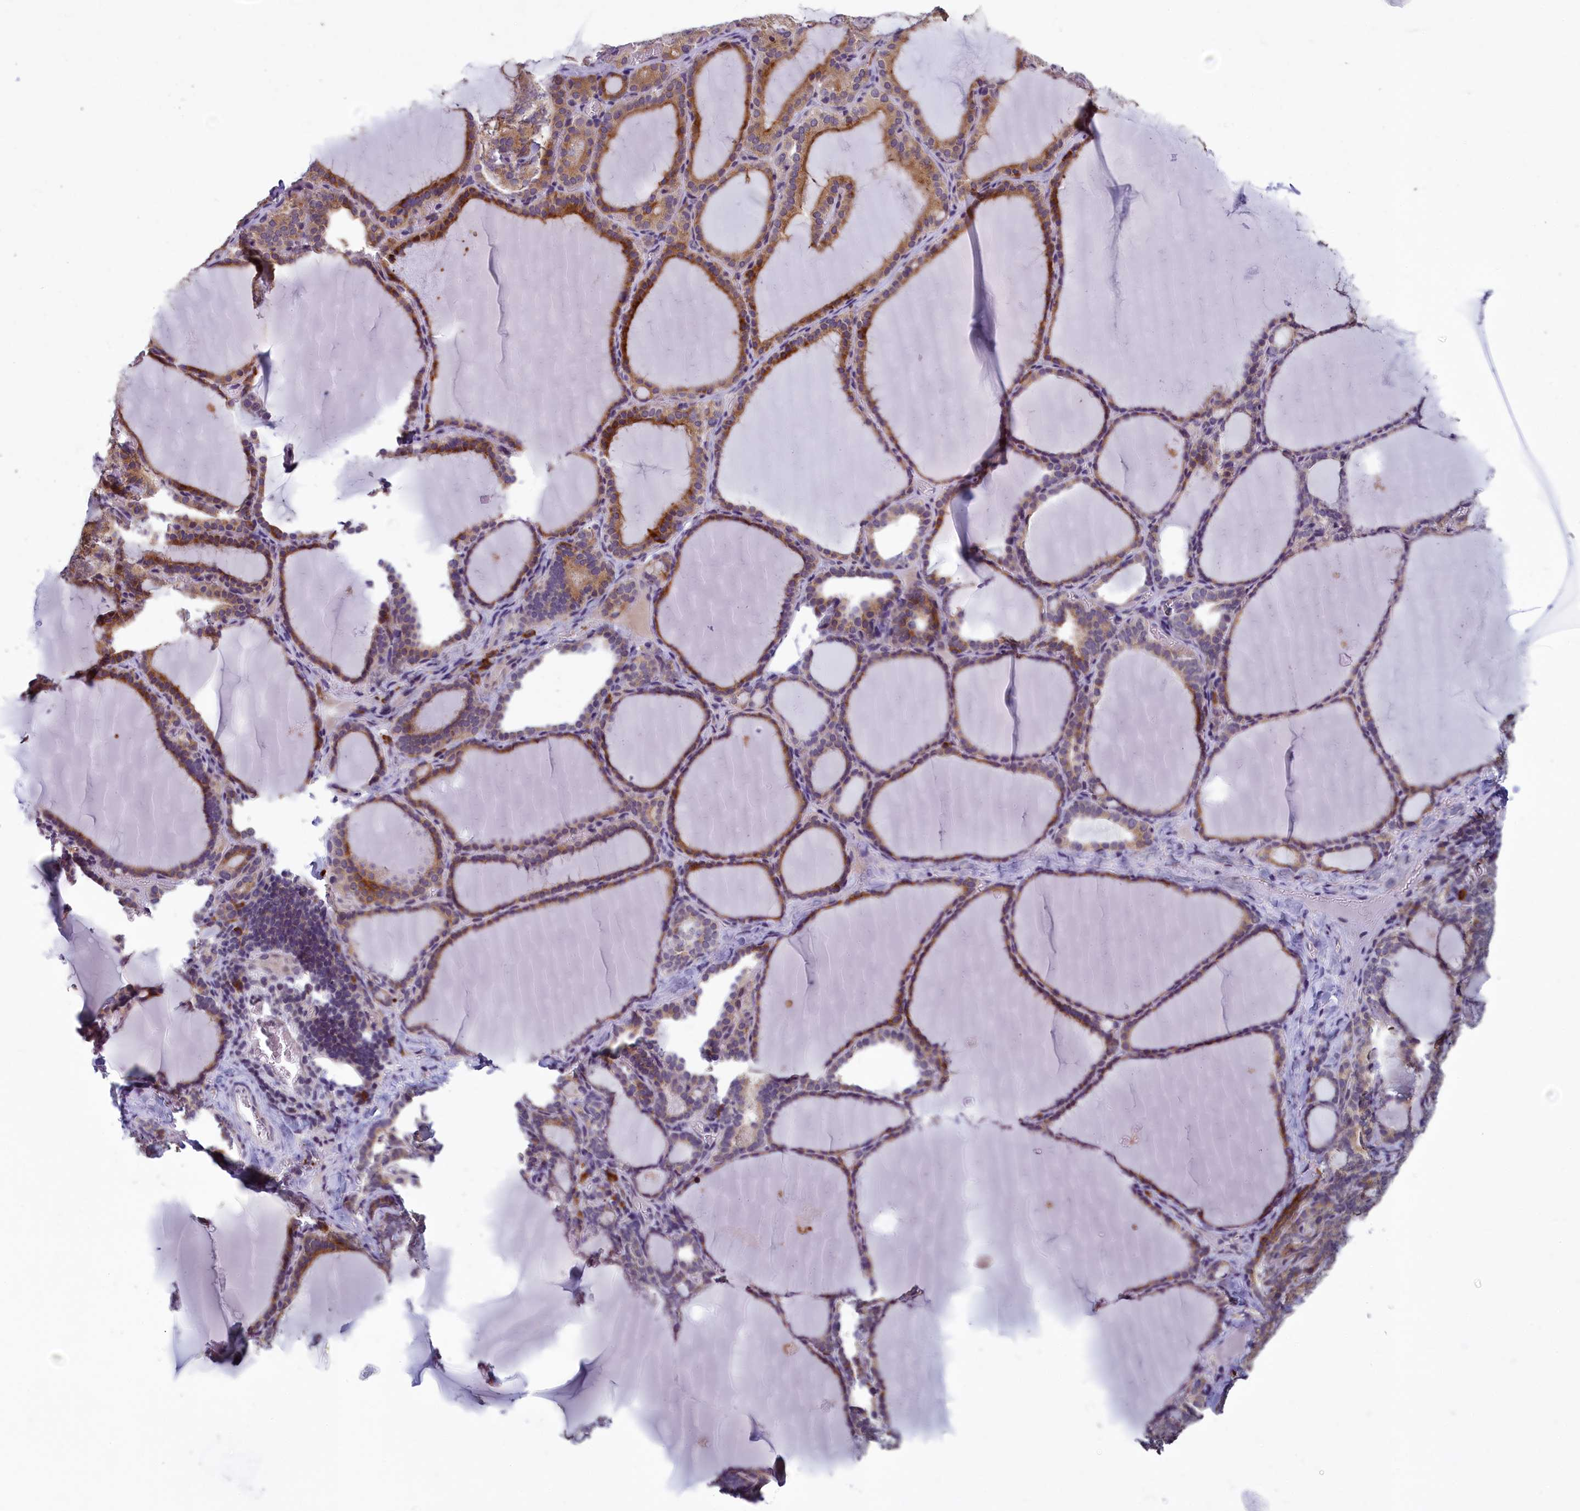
{"staining": {"intensity": "moderate", "quantity": ">75%", "location": "cytoplasmic/membranous"}, "tissue": "thyroid gland", "cell_type": "Glandular cells", "image_type": "normal", "snomed": [{"axis": "morphology", "description": "Normal tissue, NOS"}, {"axis": "topography", "description": "Thyroid gland"}], "caption": "DAB (3,3'-diaminobenzidine) immunohistochemical staining of normal human thyroid gland demonstrates moderate cytoplasmic/membranous protein positivity in about >75% of glandular cells.", "gene": "CNEP1R1", "patient": {"sex": "female", "age": 39}}